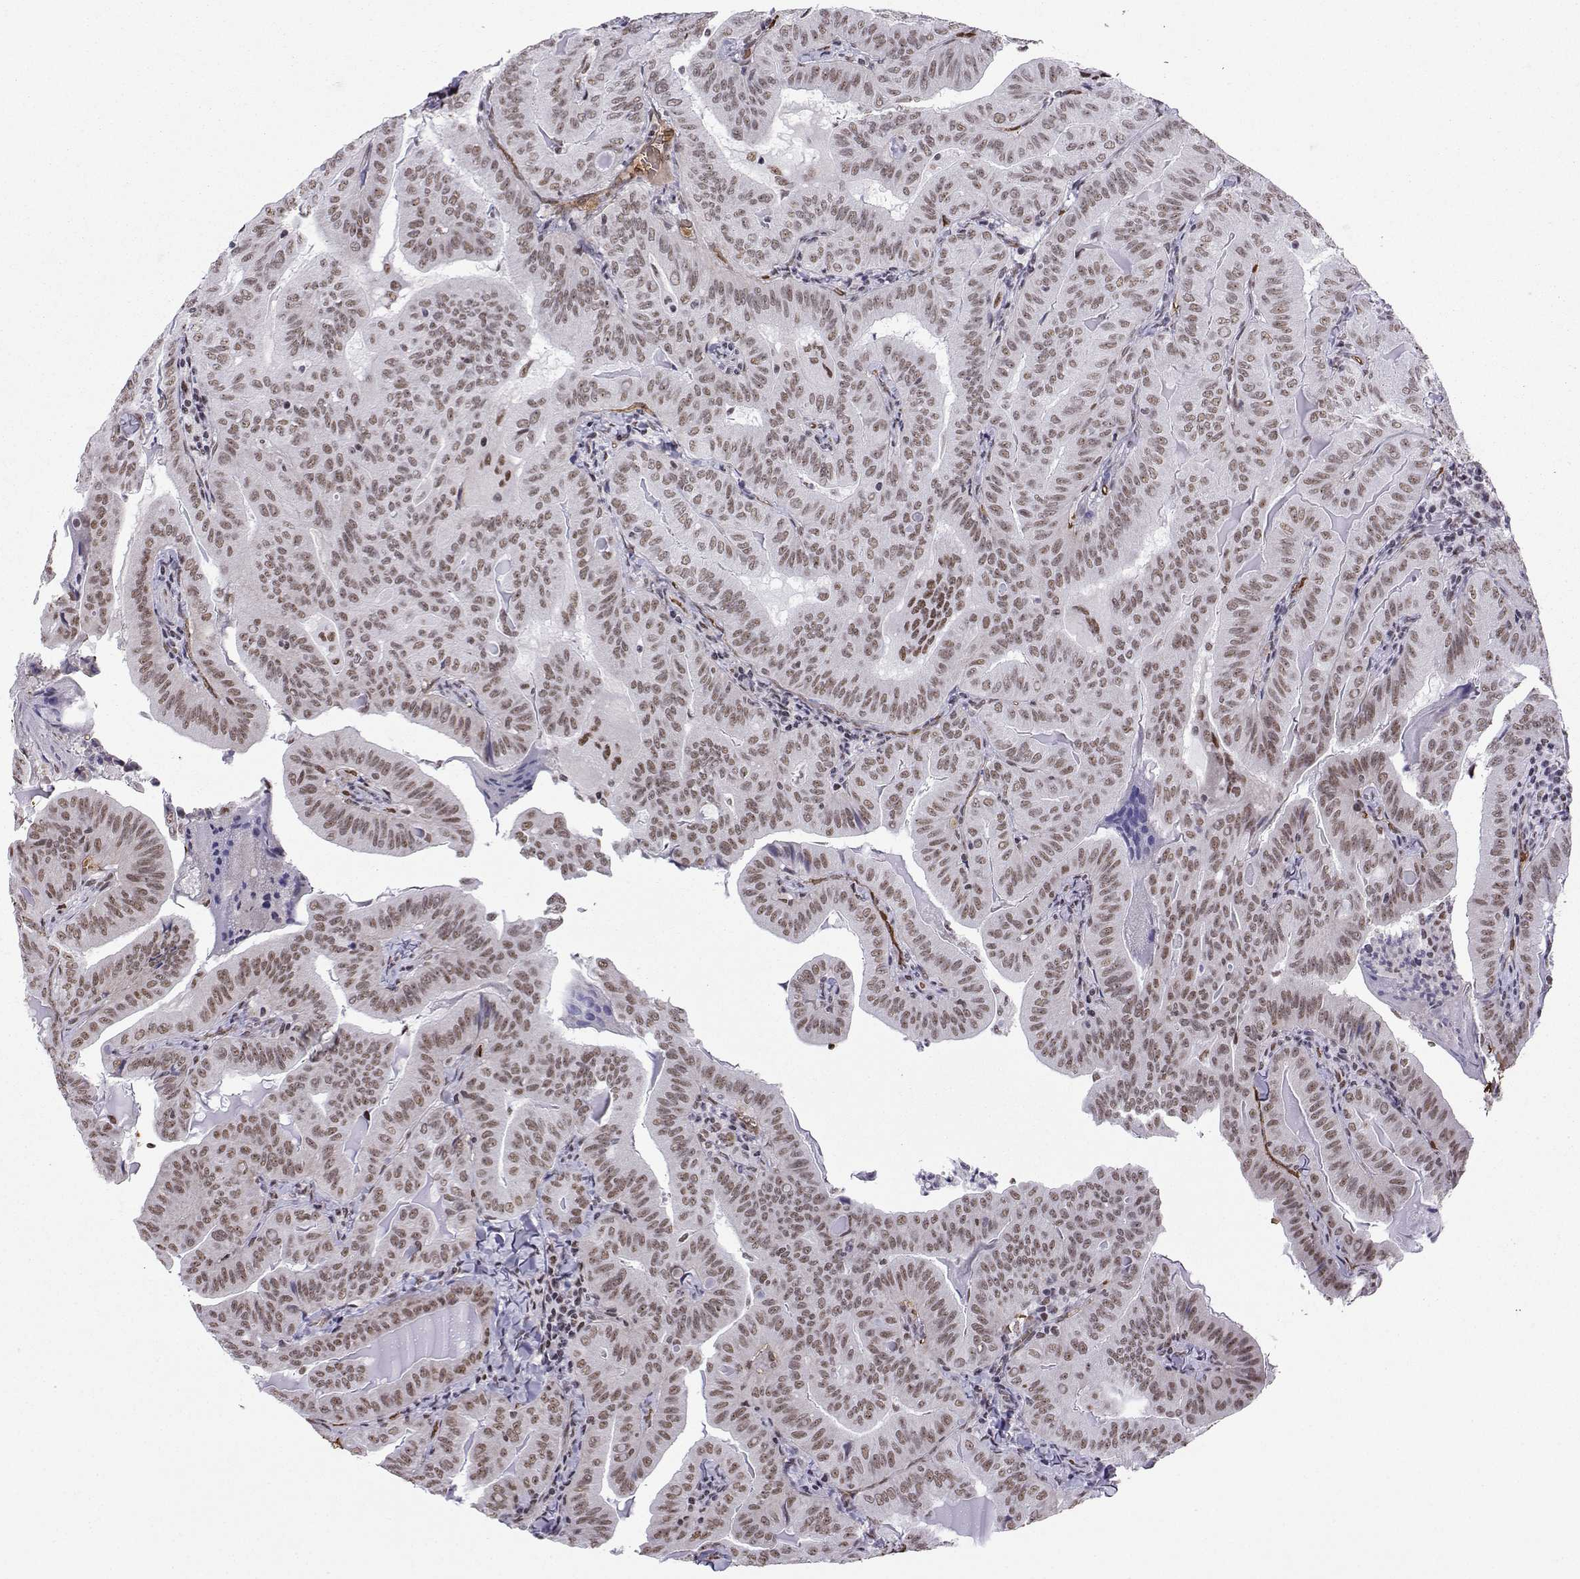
{"staining": {"intensity": "weak", "quantity": ">75%", "location": "nuclear"}, "tissue": "thyroid cancer", "cell_type": "Tumor cells", "image_type": "cancer", "snomed": [{"axis": "morphology", "description": "Papillary adenocarcinoma, NOS"}, {"axis": "topography", "description": "Thyroid gland"}], "caption": "Immunohistochemistry of human papillary adenocarcinoma (thyroid) reveals low levels of weak nuclear expression in approximately >75% of tumor cells.", "gene": "CCNK", "patient": {"sex": "female", "age": 68}}